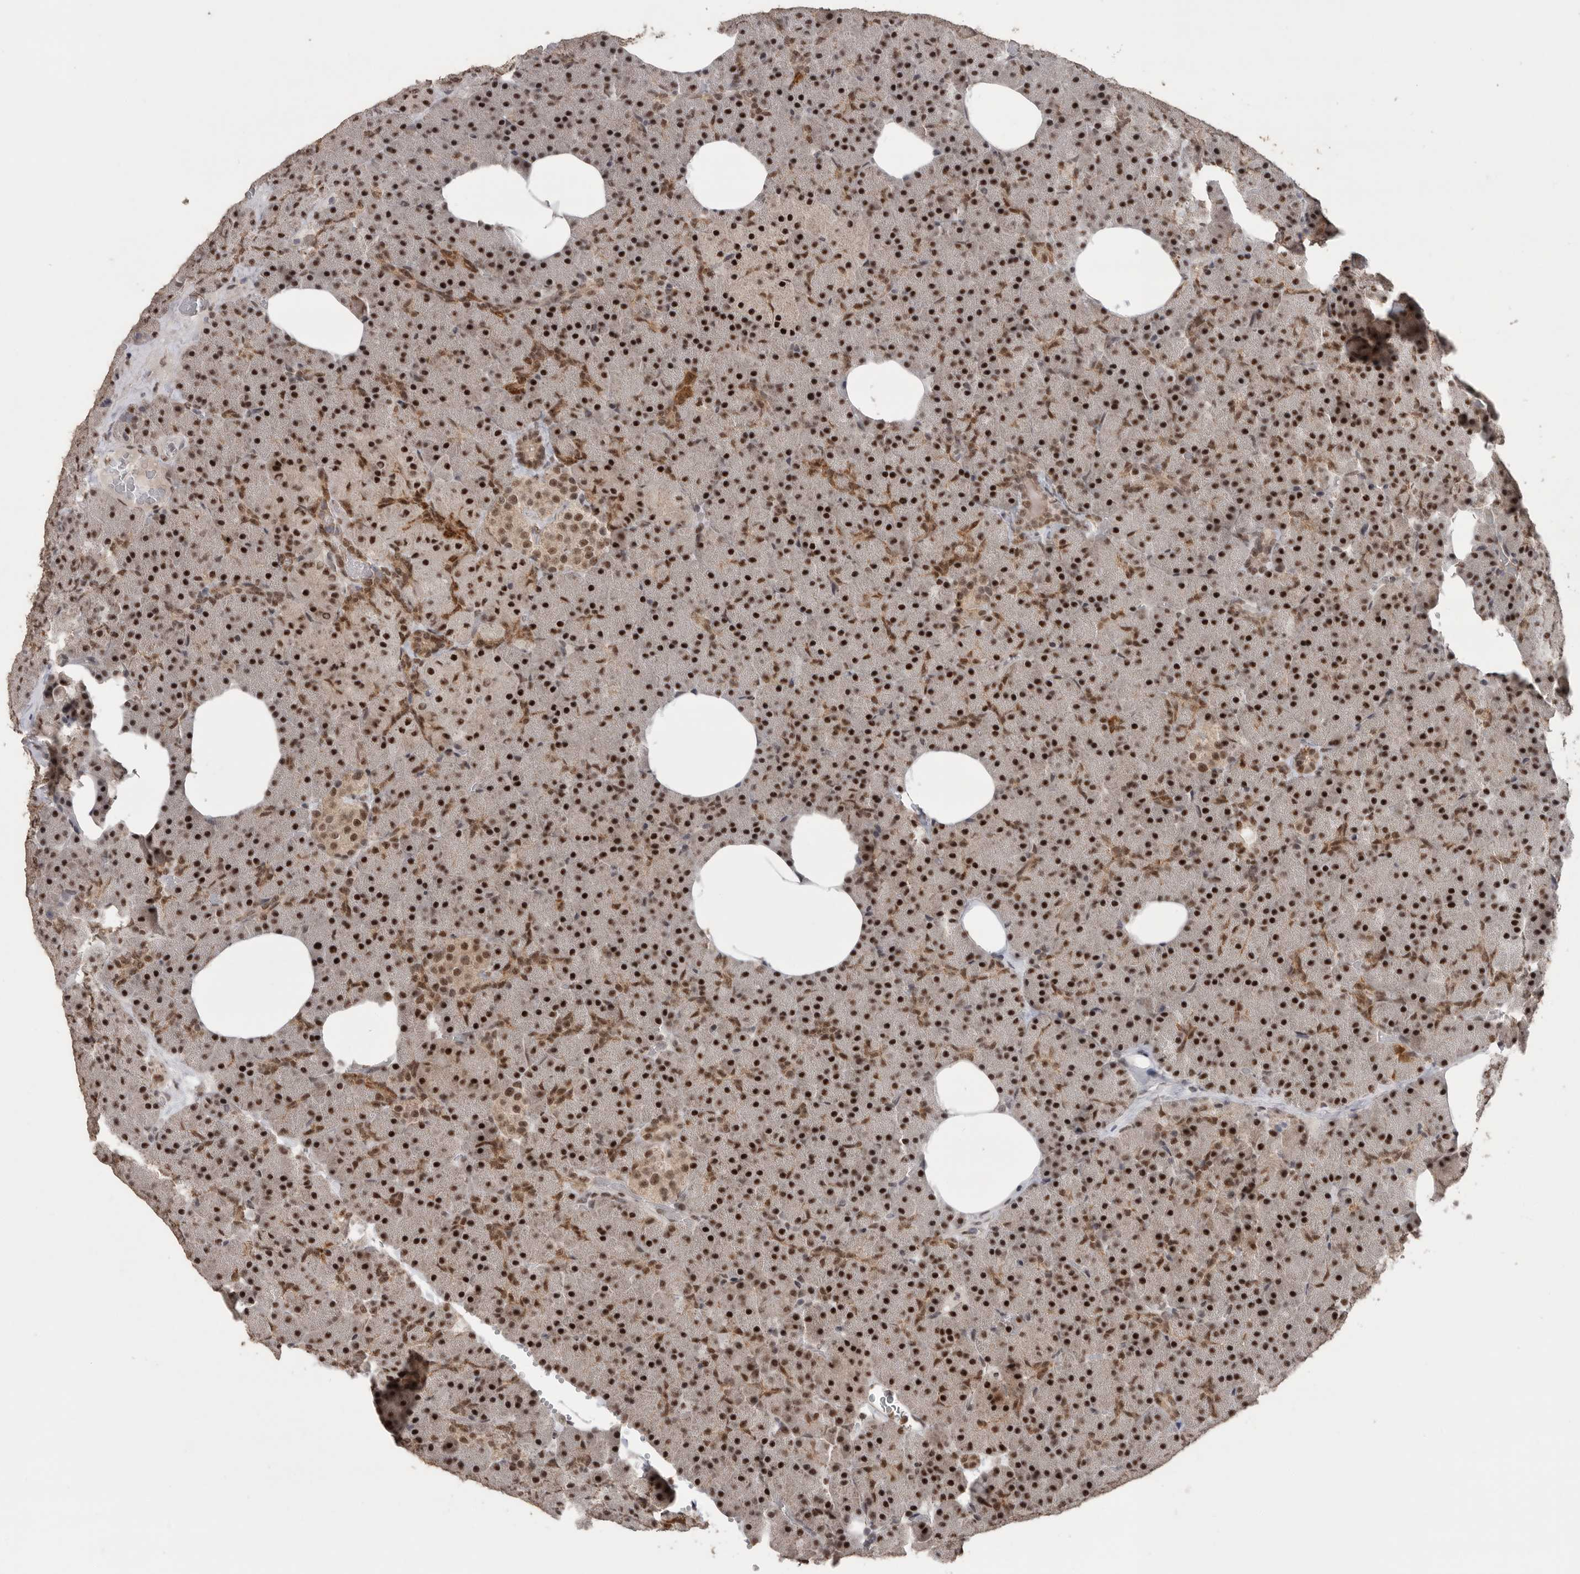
{"staining": {"intensity": "strong", "quantity": ">75%", "location": "cytoplasmic/membranous,nuclear"}, "tissue": "pancreas", "cell_type": "Exocrine glandular cells", "image_type": "normal", "snomed": [{"axis": "morphology", "description": "Normal tissue, NOS"}, {"axis": "morphology", "description": "Carcinoid, malignant, NOS"}, {"axis": "topography", "description": "Pancreas"}], "caption": "Exocrine glandular cells show strong cytoplasmic/membranous,nuclear staining in about >75% of cells in benign pancreas. Using DAB (3,3'-diaminobenzidine) (brown) and hematoxylin (blue) stains, captured at high magnification using brightfield microscopy.", "gene": "PPP1R10", "patient": {"sex": "female", "age": 35}}